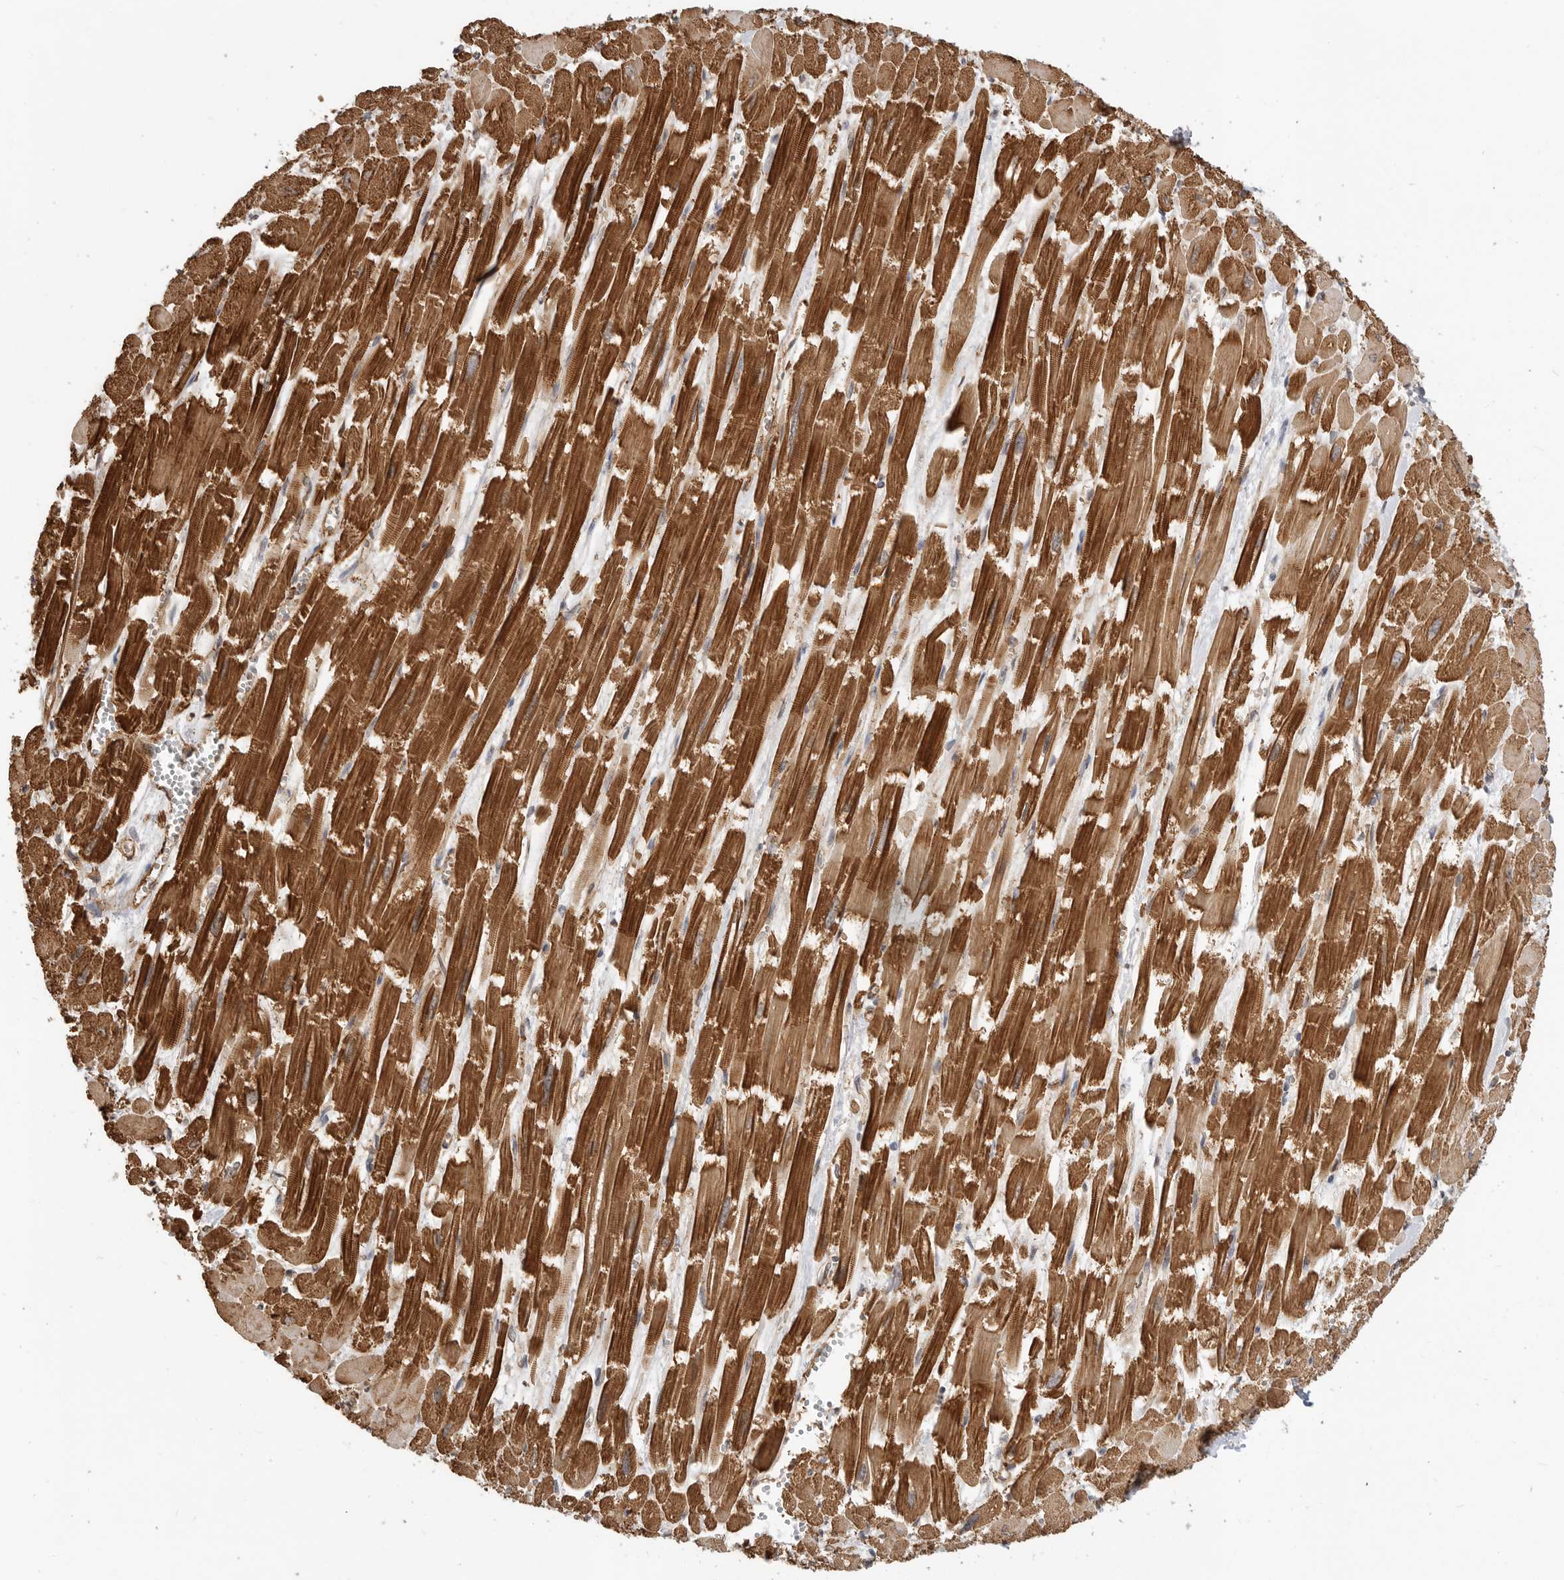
{"staining": {"intensity": "strong", "quantity": ">75%", "location": "cytoplasmic/membranous"}, "tissue": "heart muscle", "cell_type": "Cardiomyocytes", "image_type": "normal", "snomed": [{"axis": "morphology", "description": "Normal tissue, NOS"}, {"axis": "topography", "description": "Heart"}], "caption": "A photomicrograph showing strong cytoplasmic/membranous staining in approximately >75% of cardiomyocytes in normal heart muscle, as visualized by brown immunohistochemical staining.", "gene": "GPATCH2", "patient": {"sex": "male", "age": 54}}